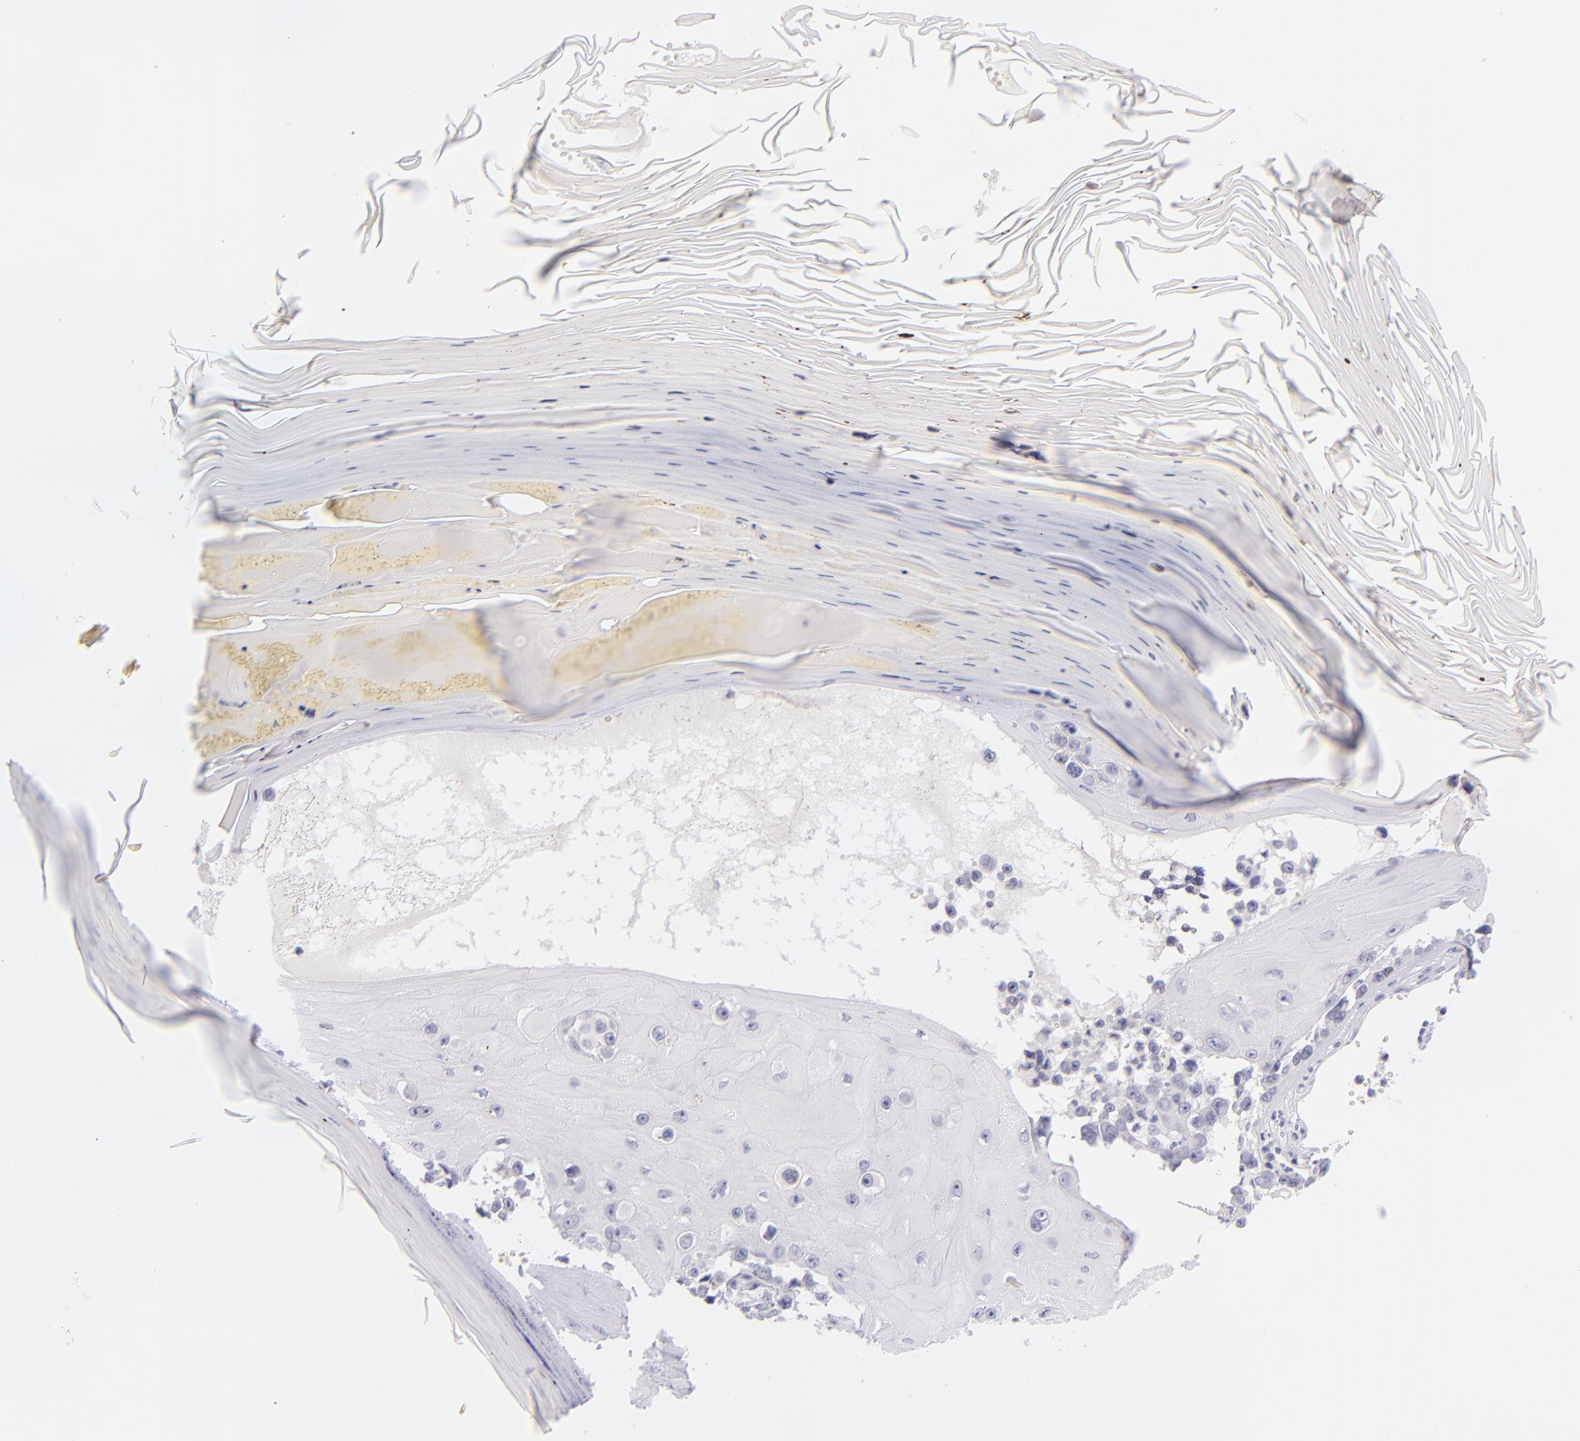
{"staining": {"intensity": "negative", "quantity": "none", "location": "none"}, "tissue": "melanoma", "cell_type": "Tumor cells", "image_type": "cancer", "snomed": [{"axis": "morphology", "description": "Malignant melanoma, NOS"}, {"axis": "topography", "description": "Skin"}], "caption": "Immunohistochemical staining of human melanoma displays no significant expression in tumor cells. (IHC, brightfield microscopy, high magnification).", "gene": "CD48", "patient": {"sex": "female", "age": 82}}